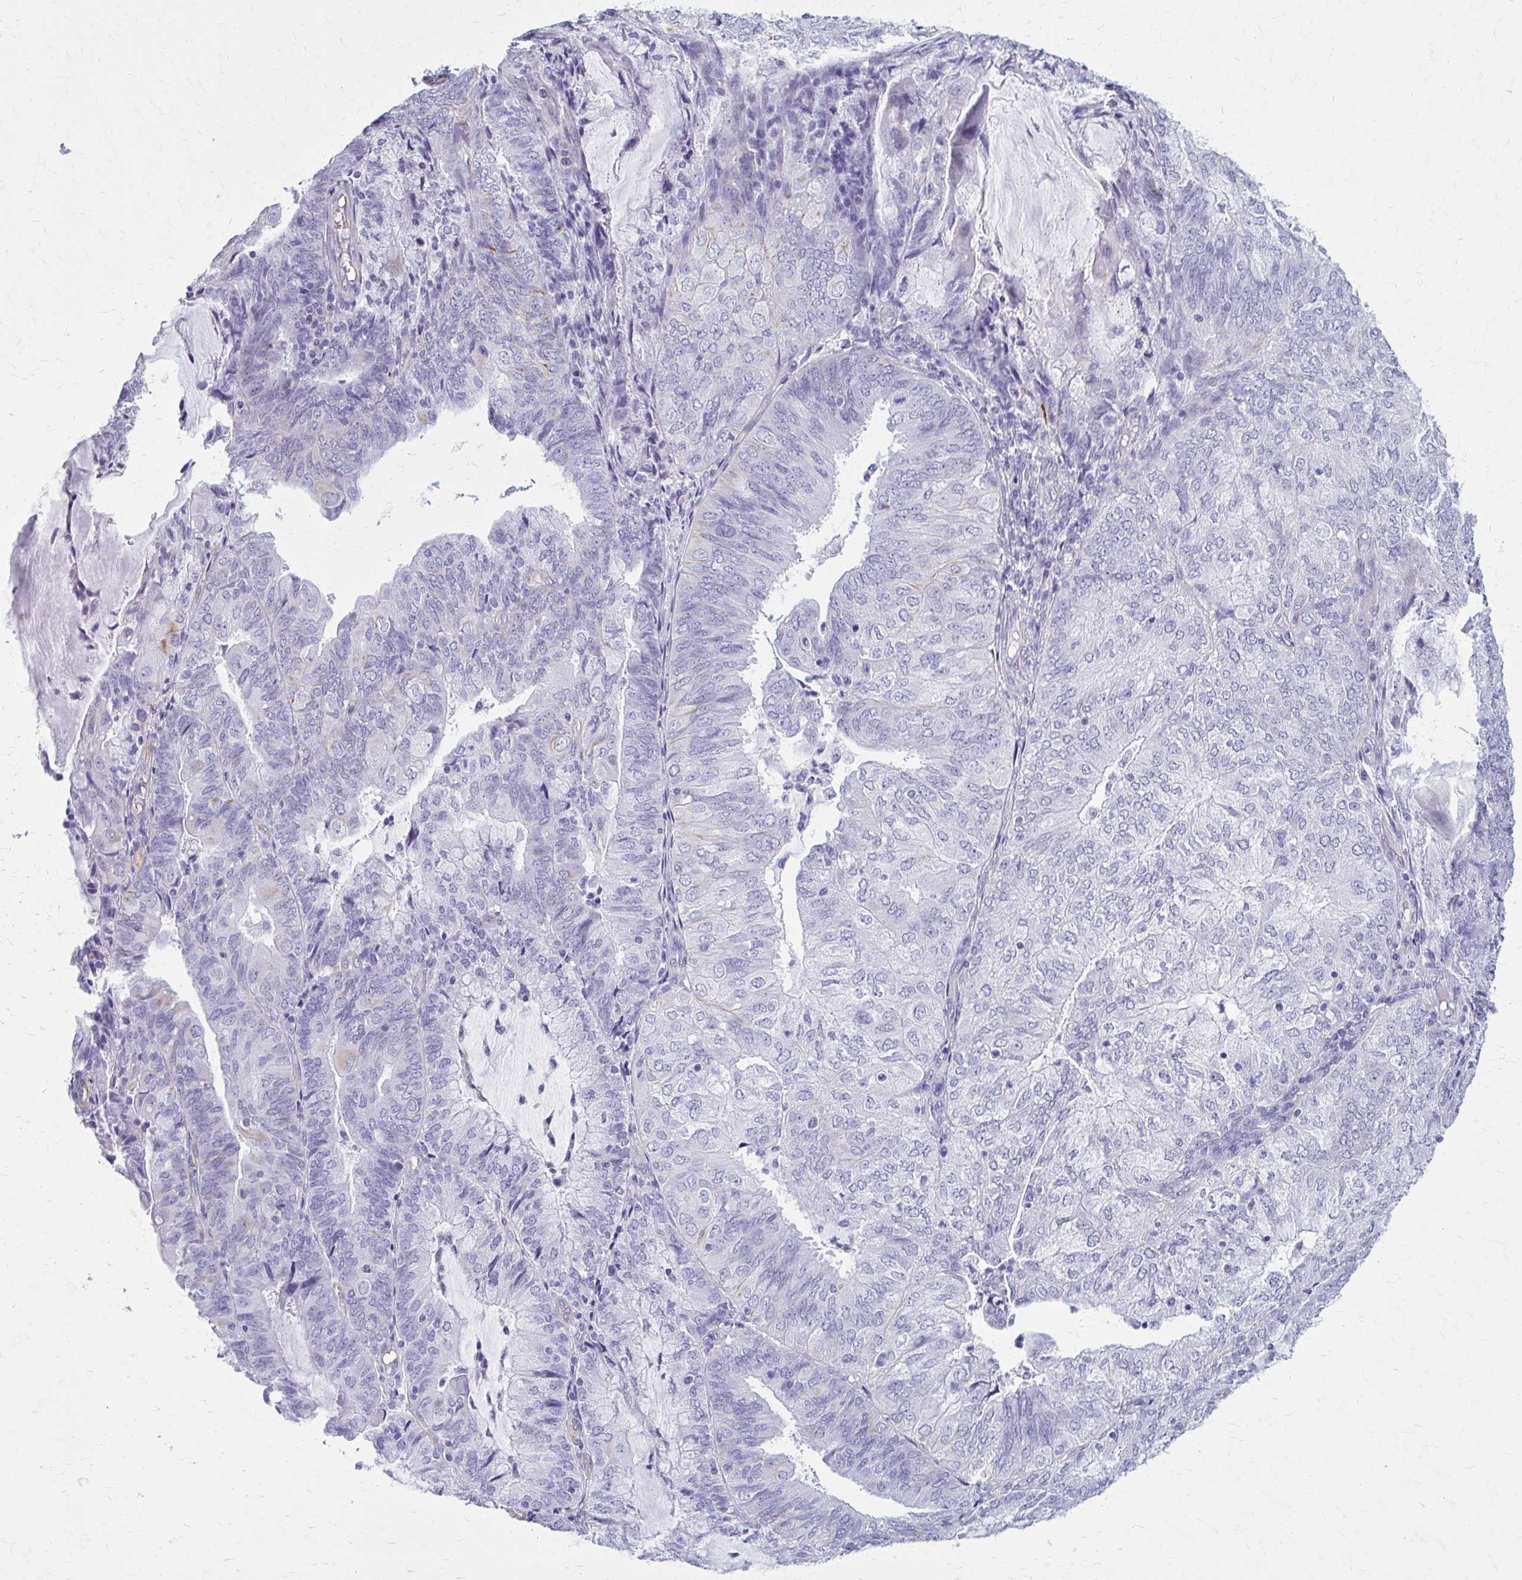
{"staining": {"intensity": "negative", "quantity": "none", "location": "none"}, "tissue": "endometrial cancer", "cell_type": "Tumor cells", "image_type": "cancer", "snomed": [{"axis": "morphology", "description": "Adenocarcinoma, NOS"}, {"axis": "topography", "description": "Endometrium"}], "caption": "The histopathology image exhibits no staining of tumor cells in endometrial cancer (adenocarcinoma). The staining is performed using DAB (3,3'-diaminobenzidine) brown chromogen with nuclei counter-stained in using hematoxylin.", "gene": "GFAP", "patient": {"sex": "female", "age": 81}}